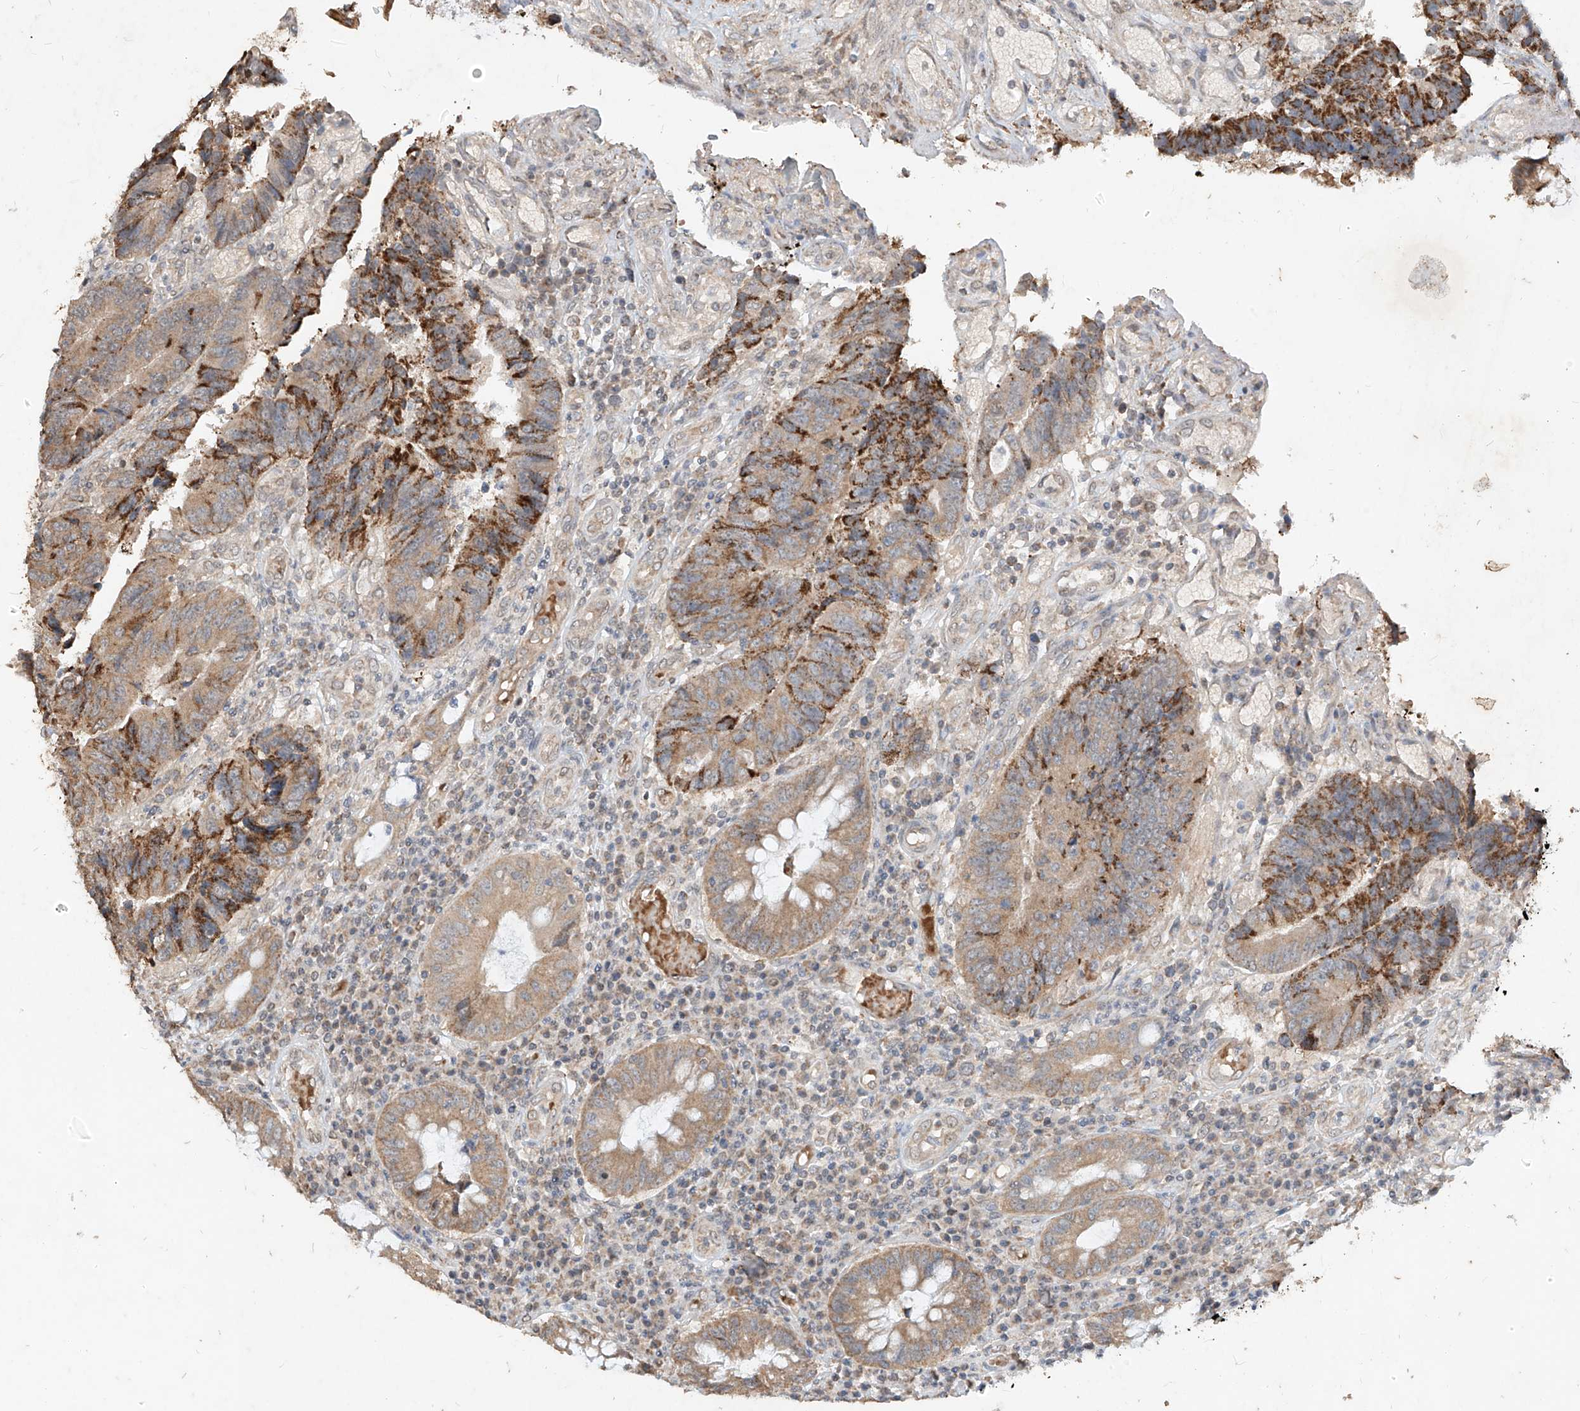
{"staining": {"intensity": "moderate", "quantity": ">75%", "location": "cytoplasmic/membranous"}, "tissue": "colorectal cancer", "cell_type": "Tumor cells", "image_type": "cancer", "snomed": [{"axis": "morphology", "description": "Adenocarcinoma, NOS"}, {"axis": "topography", "description": "Rectum"}], "caption": "Immunohistochemistry (DAB) staining of human colorectal cancer demonstrates moderate cytoplasmic/membranous protein positivity in about >75% of tumor cells.", "gene": "MTUS2", "patient": {"sex": "male", "age": 84}}